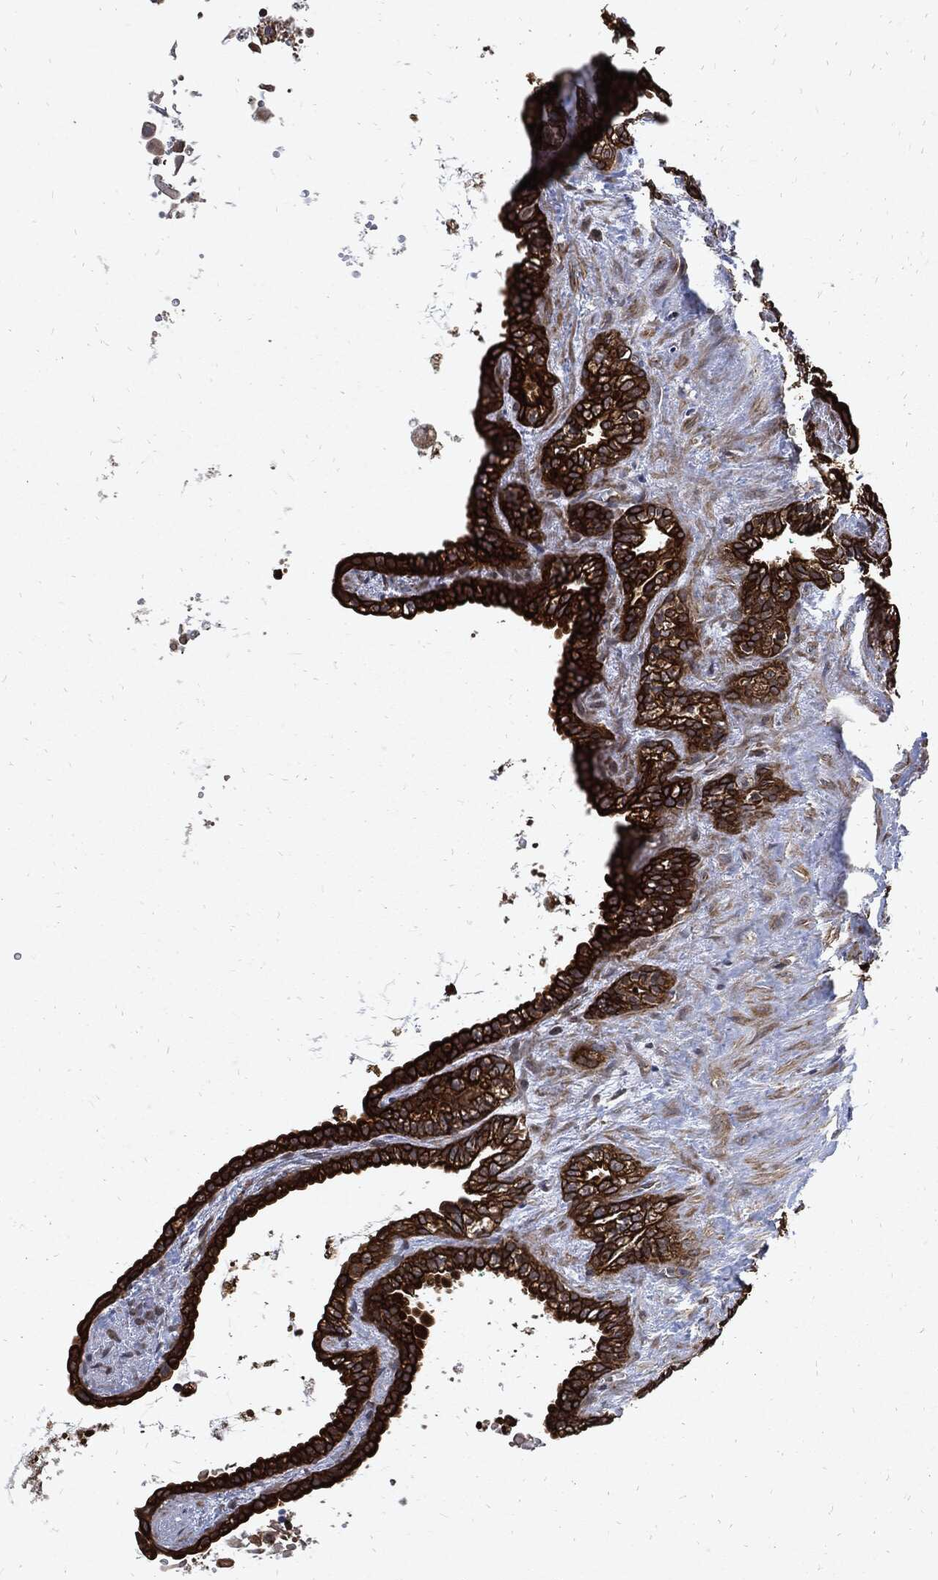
{"staining": {"intensity": "strong", "quantity": ">75%", "location": "cytoplasmic/membranous"}, "tissue": "seminal vesicle", "cell_type": "Glandular cells", "image_type": "normal", "snomed": [{"axis": "morphology", "description": "Normal tissue, NOS"}, {"axis": "morphology", "description": "Urothelial carcinoma, NOS"}, {"axis": "topography", "description": "Urinary bladder"}, {"axis": "topography", "description": "Seminal veicle"}], "caption": "A brown stain labels strong cytoplasmic/membranous positivity of a protein in glandular cells of benign human seminal vesicle.", "gene": "DCTN1", "patient": {"sex": "male", "age": 76}}